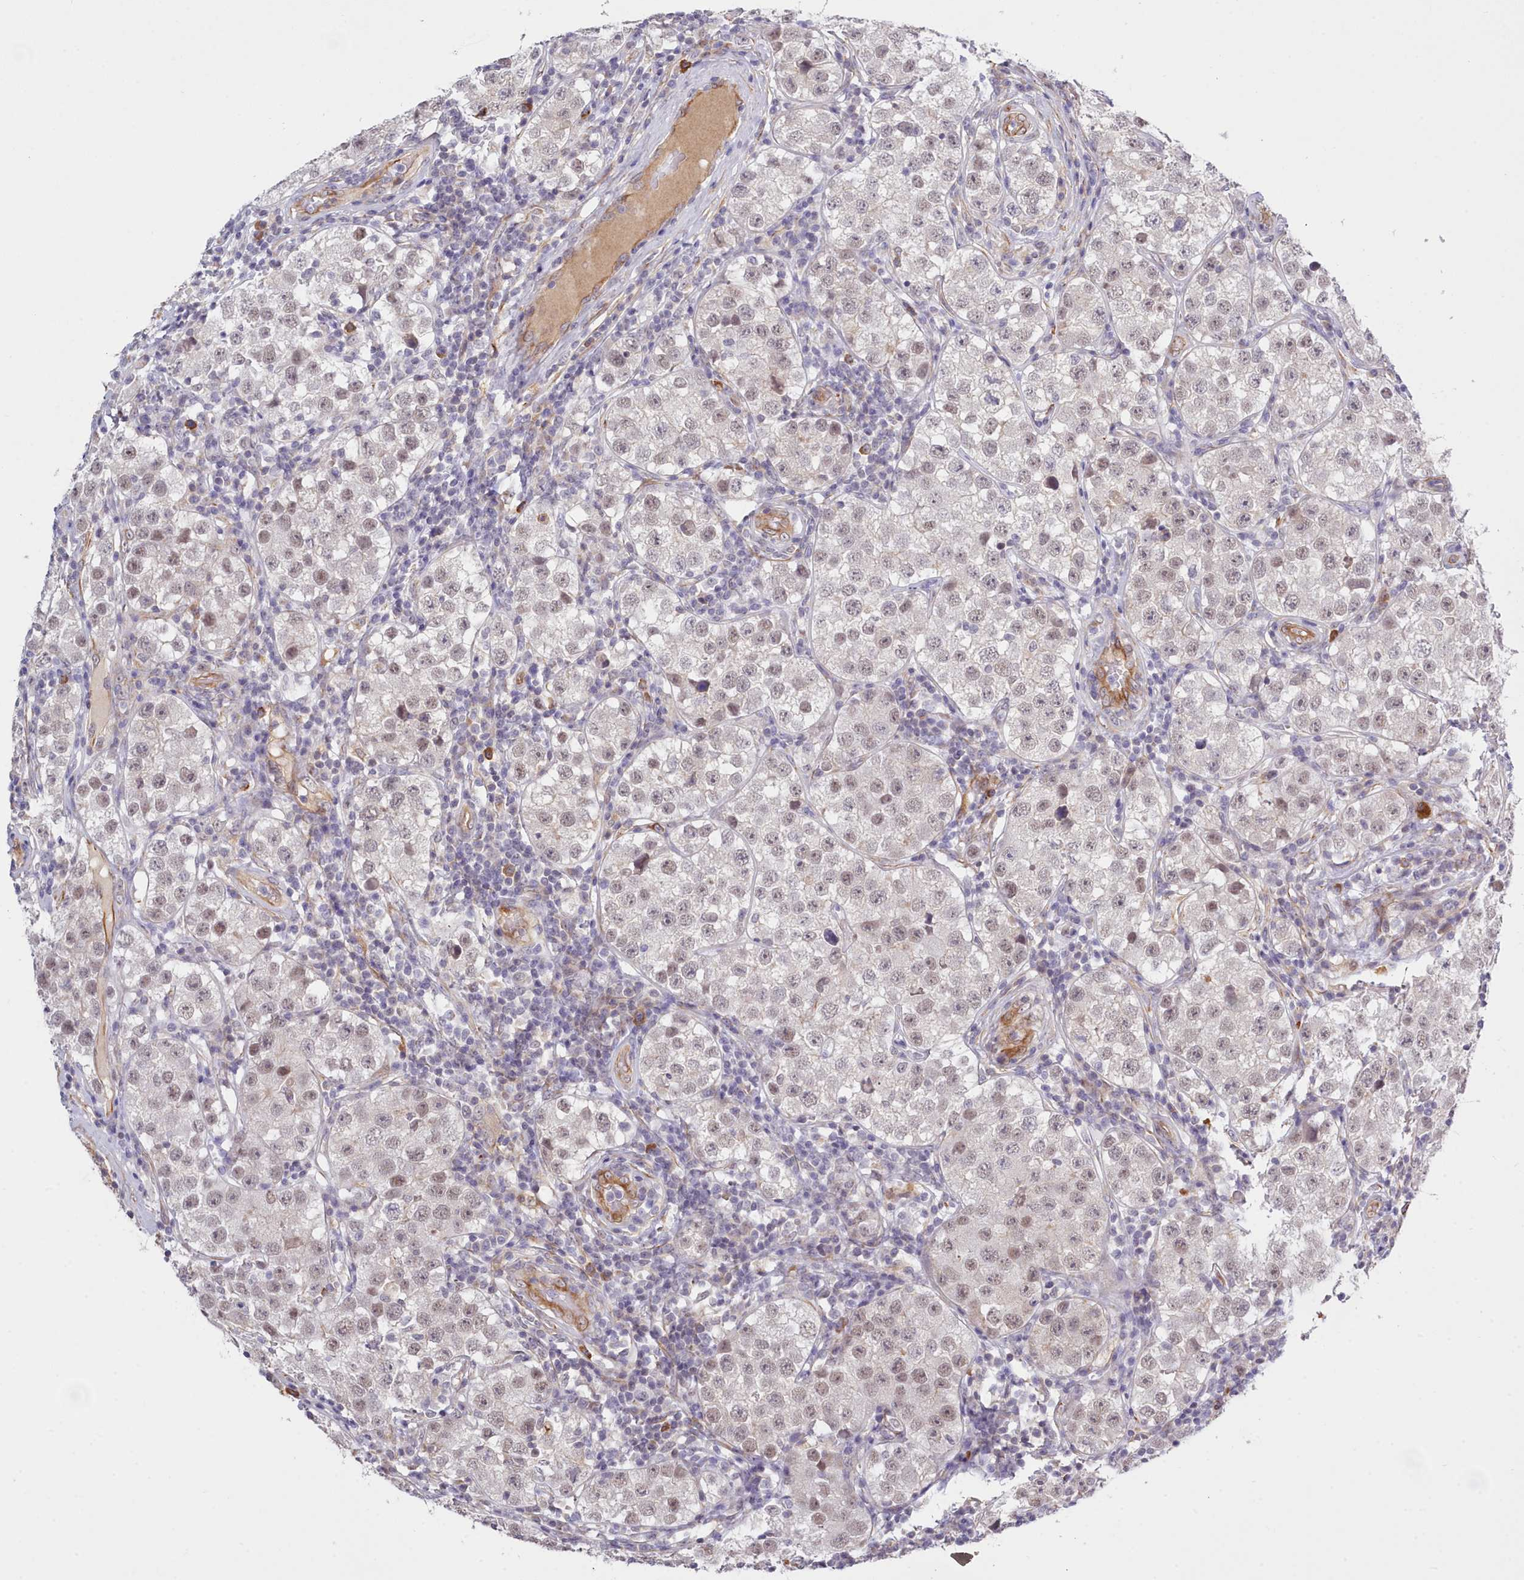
{"staining": {"intensity": "weak", "quantity": "25%-75%", "location": "nuclear"}, "tissue": "testis cancer", "cell_type": "Tumor cells", "image_type": "cancer", "snomed": [{"axis": "morphology", "description": "Seminoma, NOS"}, {"axis": "topography", "description": "Testis"}], "caption": "Protein positivity by immunohistochemistry shows weak nuclear staining in approximately 25%-75% of tumor cells in testis cancer.", "gene": "ZC3H13", "patient": {"sex": "male", "age": 34}}